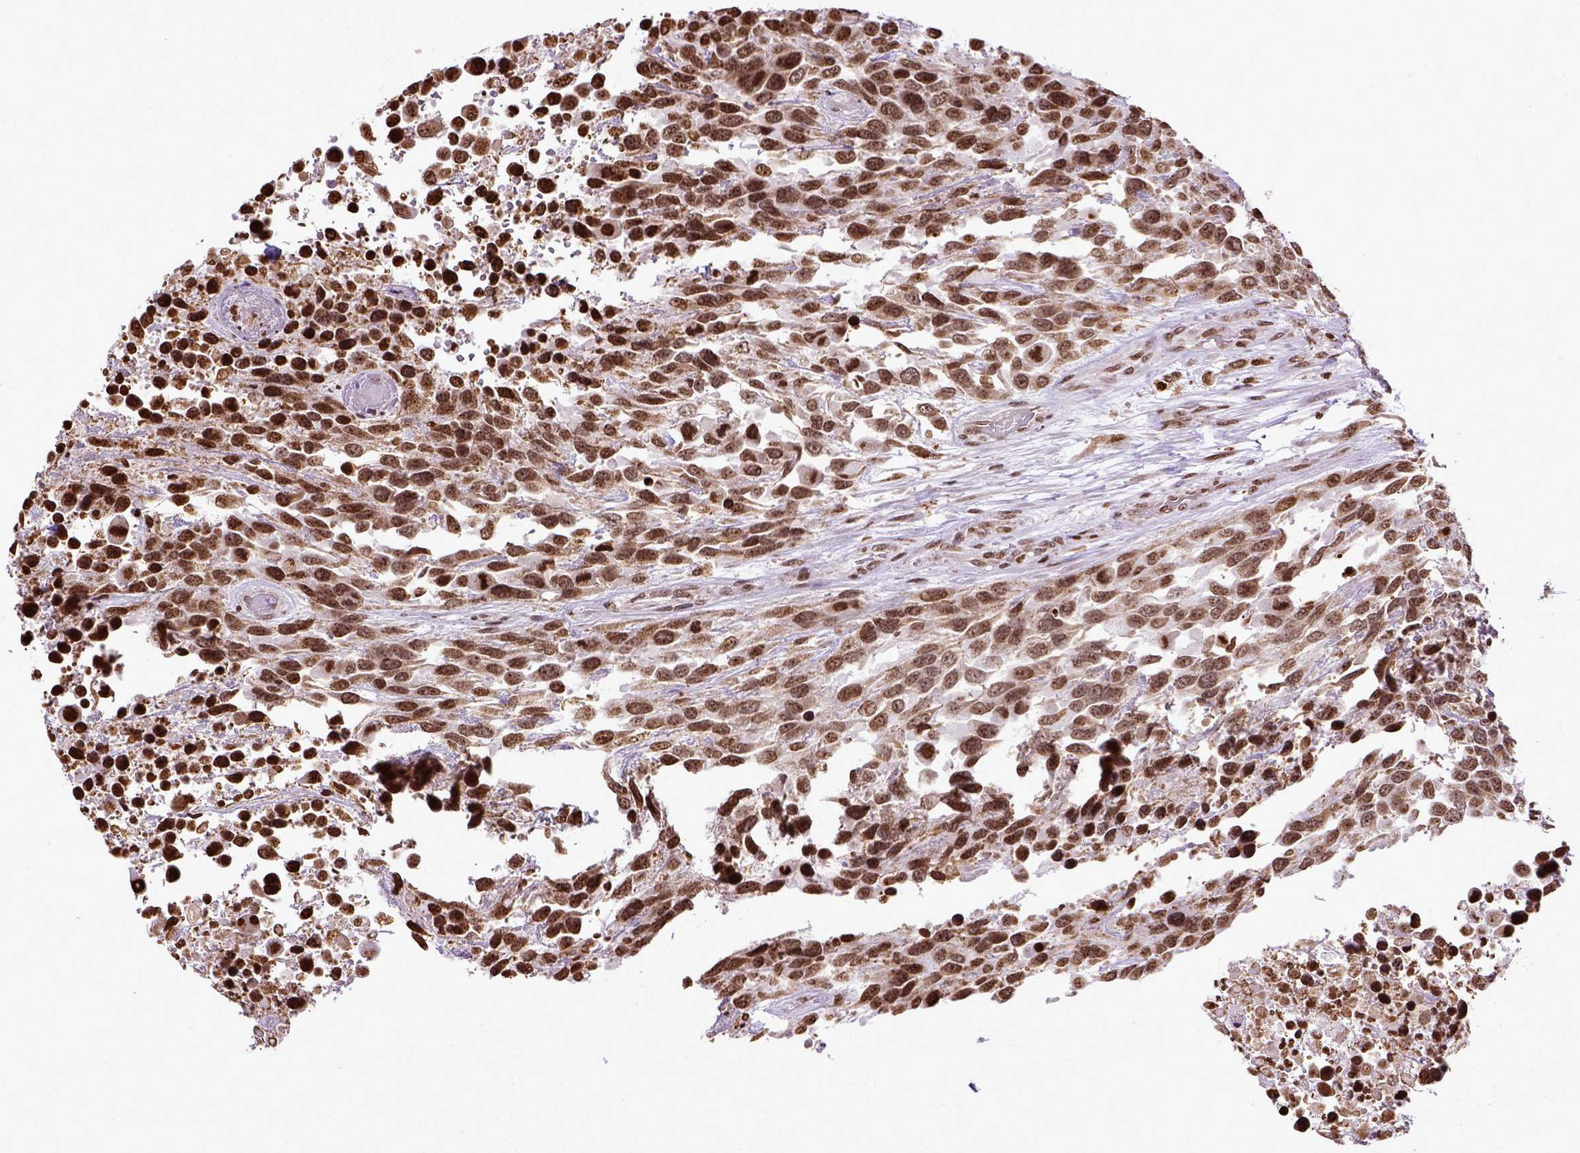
{"staining": {"intensity": "moderate", "quantity": ">75%", "location": "nuclear"}, "tissue": "urothelial cancer", "cell_type": "Tumor cells", "image_type": "cancer", "snomed": [{"axis": "morphology", "description": "Urothelial carcinoma, High grade"}, {"axis": "topography", "description": "Urinary bladder"}], "caption": "Urothelial cancer stained with DAB immunohistochemistry reveals medium levels of moderate nuclear staining in about >75% of tumor cells.", "gene": "ZNF75D", "patient": {"sex": "female", "age": 70}}